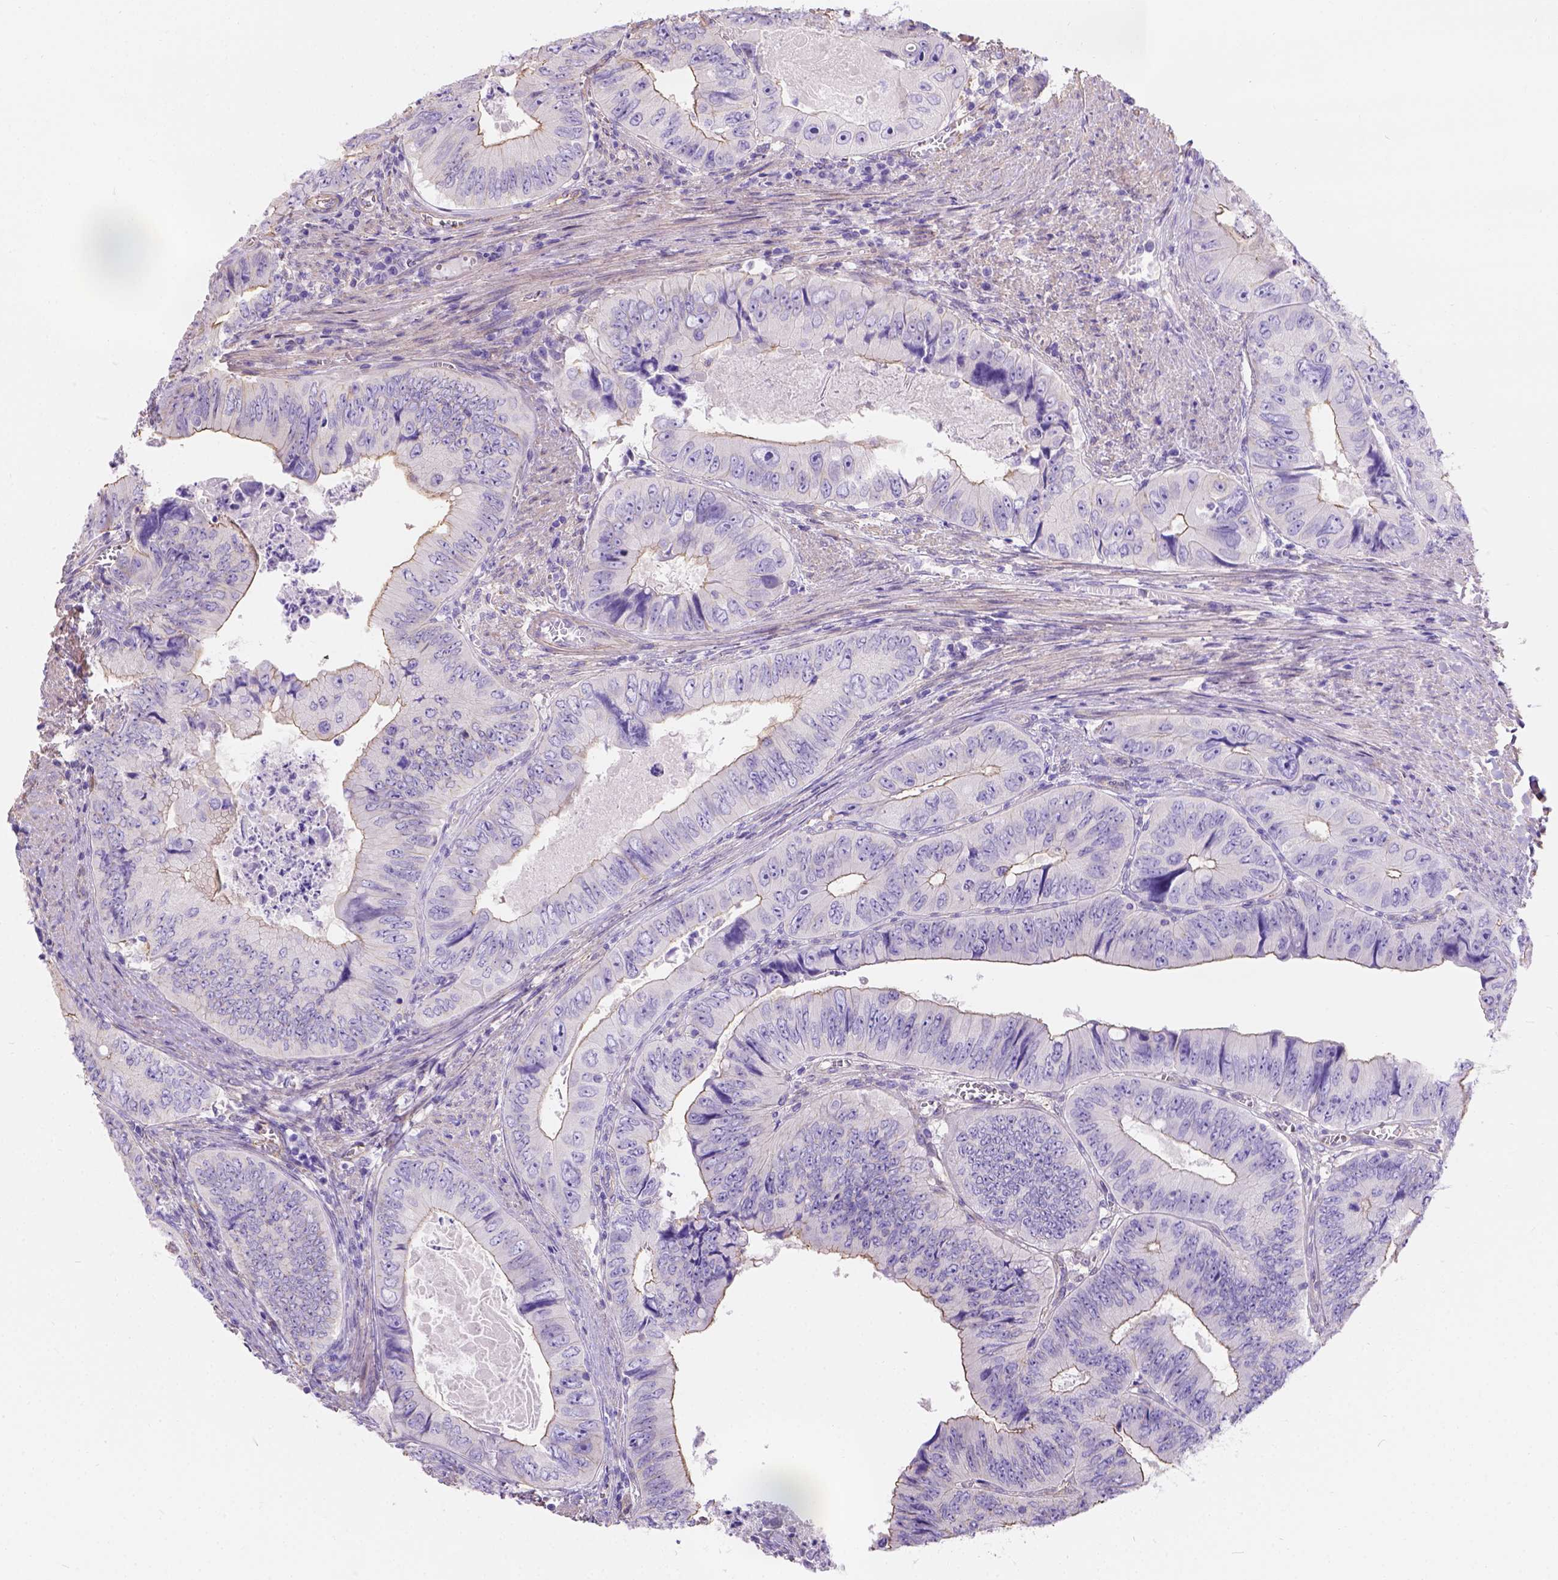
{"staining": {"intensity": "moderate", "quantity": "25%-75%", "location": "cytoplasmic/membranous"}, "tissue": "colorectal cancer", "cell_type": "Tumor cells", "image_type": "cancer", "snomed": [{"axis": "morphology", "description": "Adenocarcinoma, NOS"}, {"axis": "topography", "description": "Colon"}], "caption": "This histopathology image exhibits immunohistochemistry (IHC) staining of human colorectal adenocarcinoma, with medium moderate cytoplasmic/membranous positivity in approximately 25%-75% of tumor cells.", "gene": "PHF7", "patient": {"sex": "female", "age": 84}}